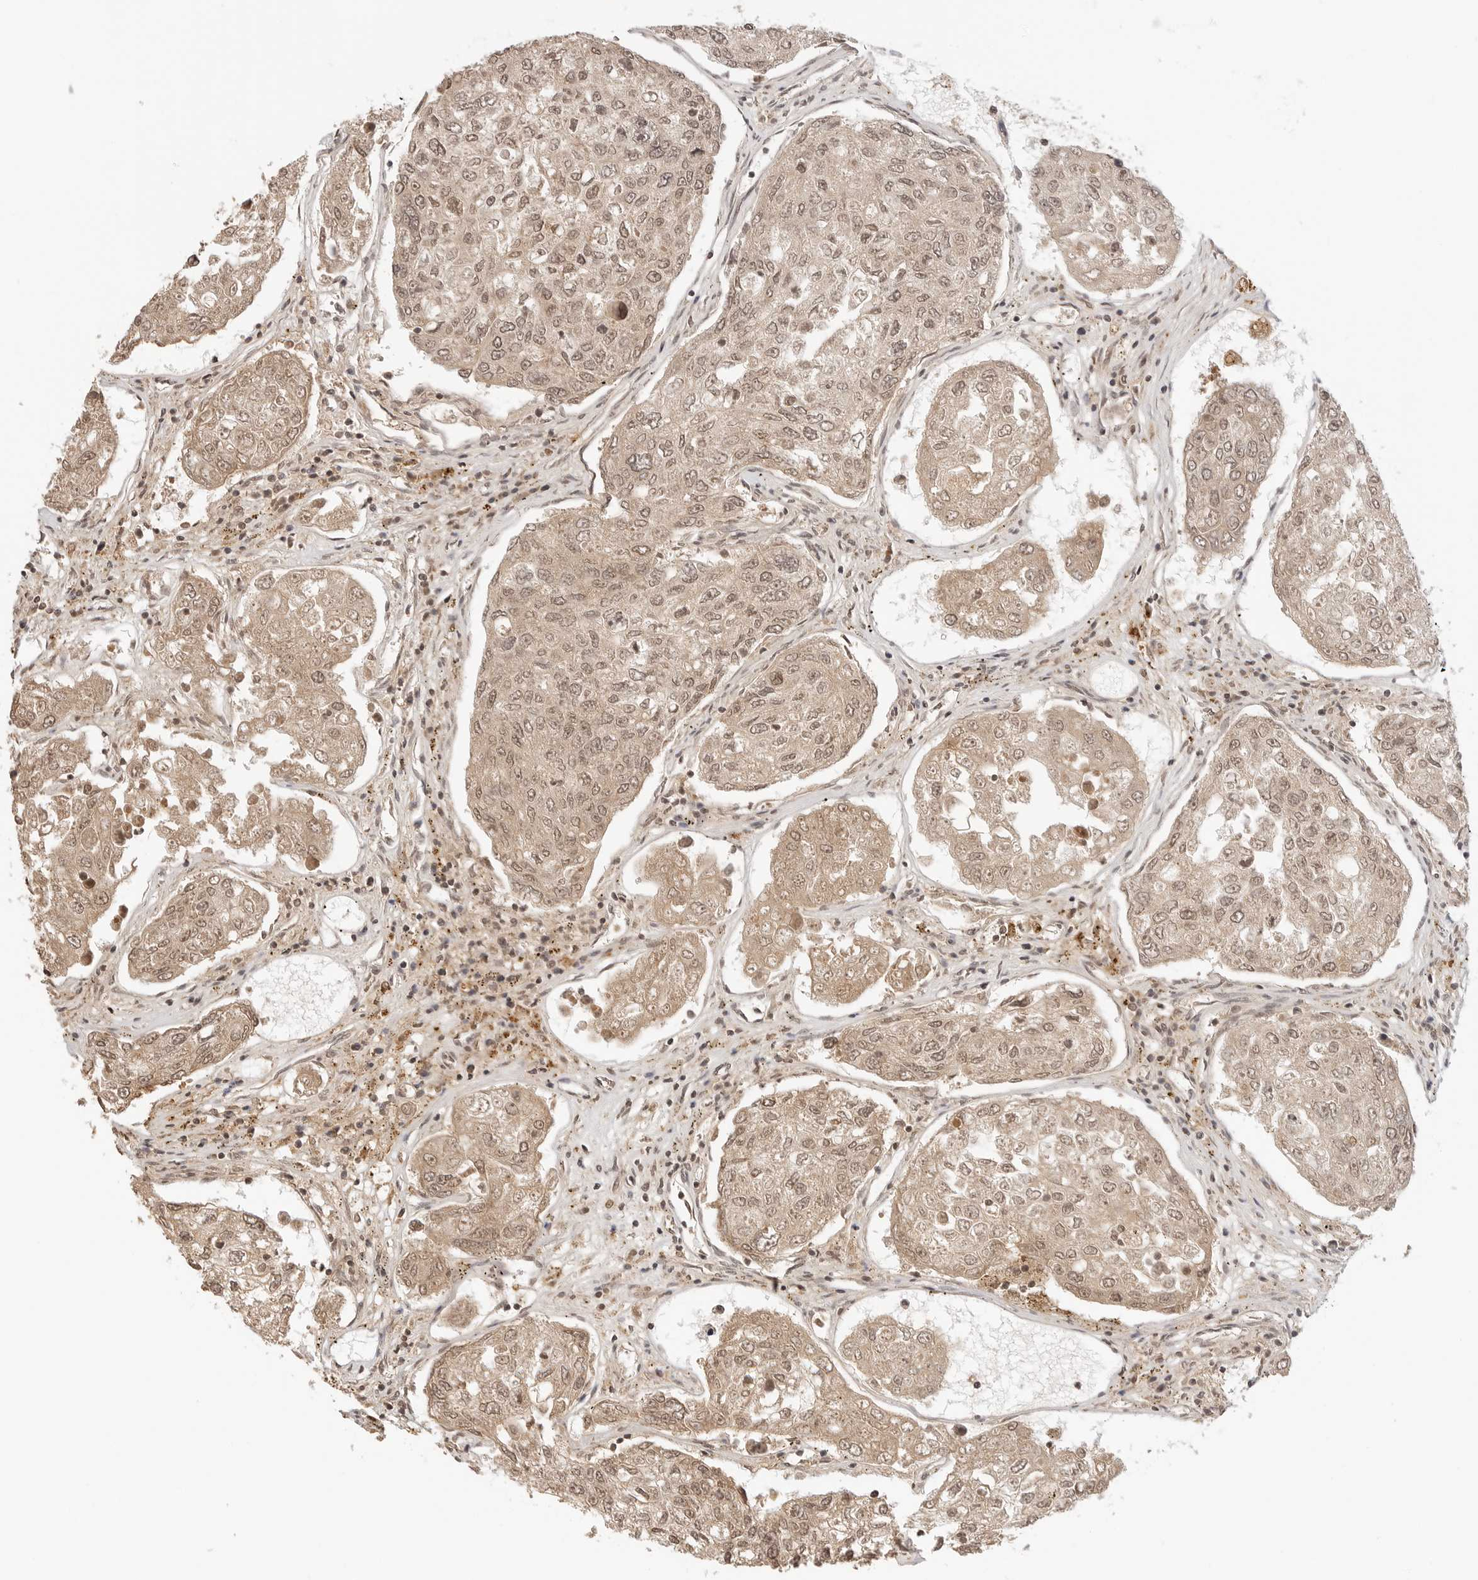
{"staining": {"intensity": "weak", "quantity": ">75%", "location": "cytoplasmic/membranous,nuclear"}, "tissue": "urothelial cancer", "cell_type": "Tumor cells", "image_type": "cancer", "snomed": [{"axis": "morphology", "description": "Urothelial carcinoma, High grade"}, {"axis": "topography", "description": "Lymph node"}, {"axis": "topography", "description": "Urinary bladder"}], "caption": "Urothelial cancer stained with a brown dye reveals weak cytoplasmic/membranous and nuclear positive expression in approximately >75% of tumor cells.", "gene": "GPR34", "patient": {"sex": "male", "age": 51}}